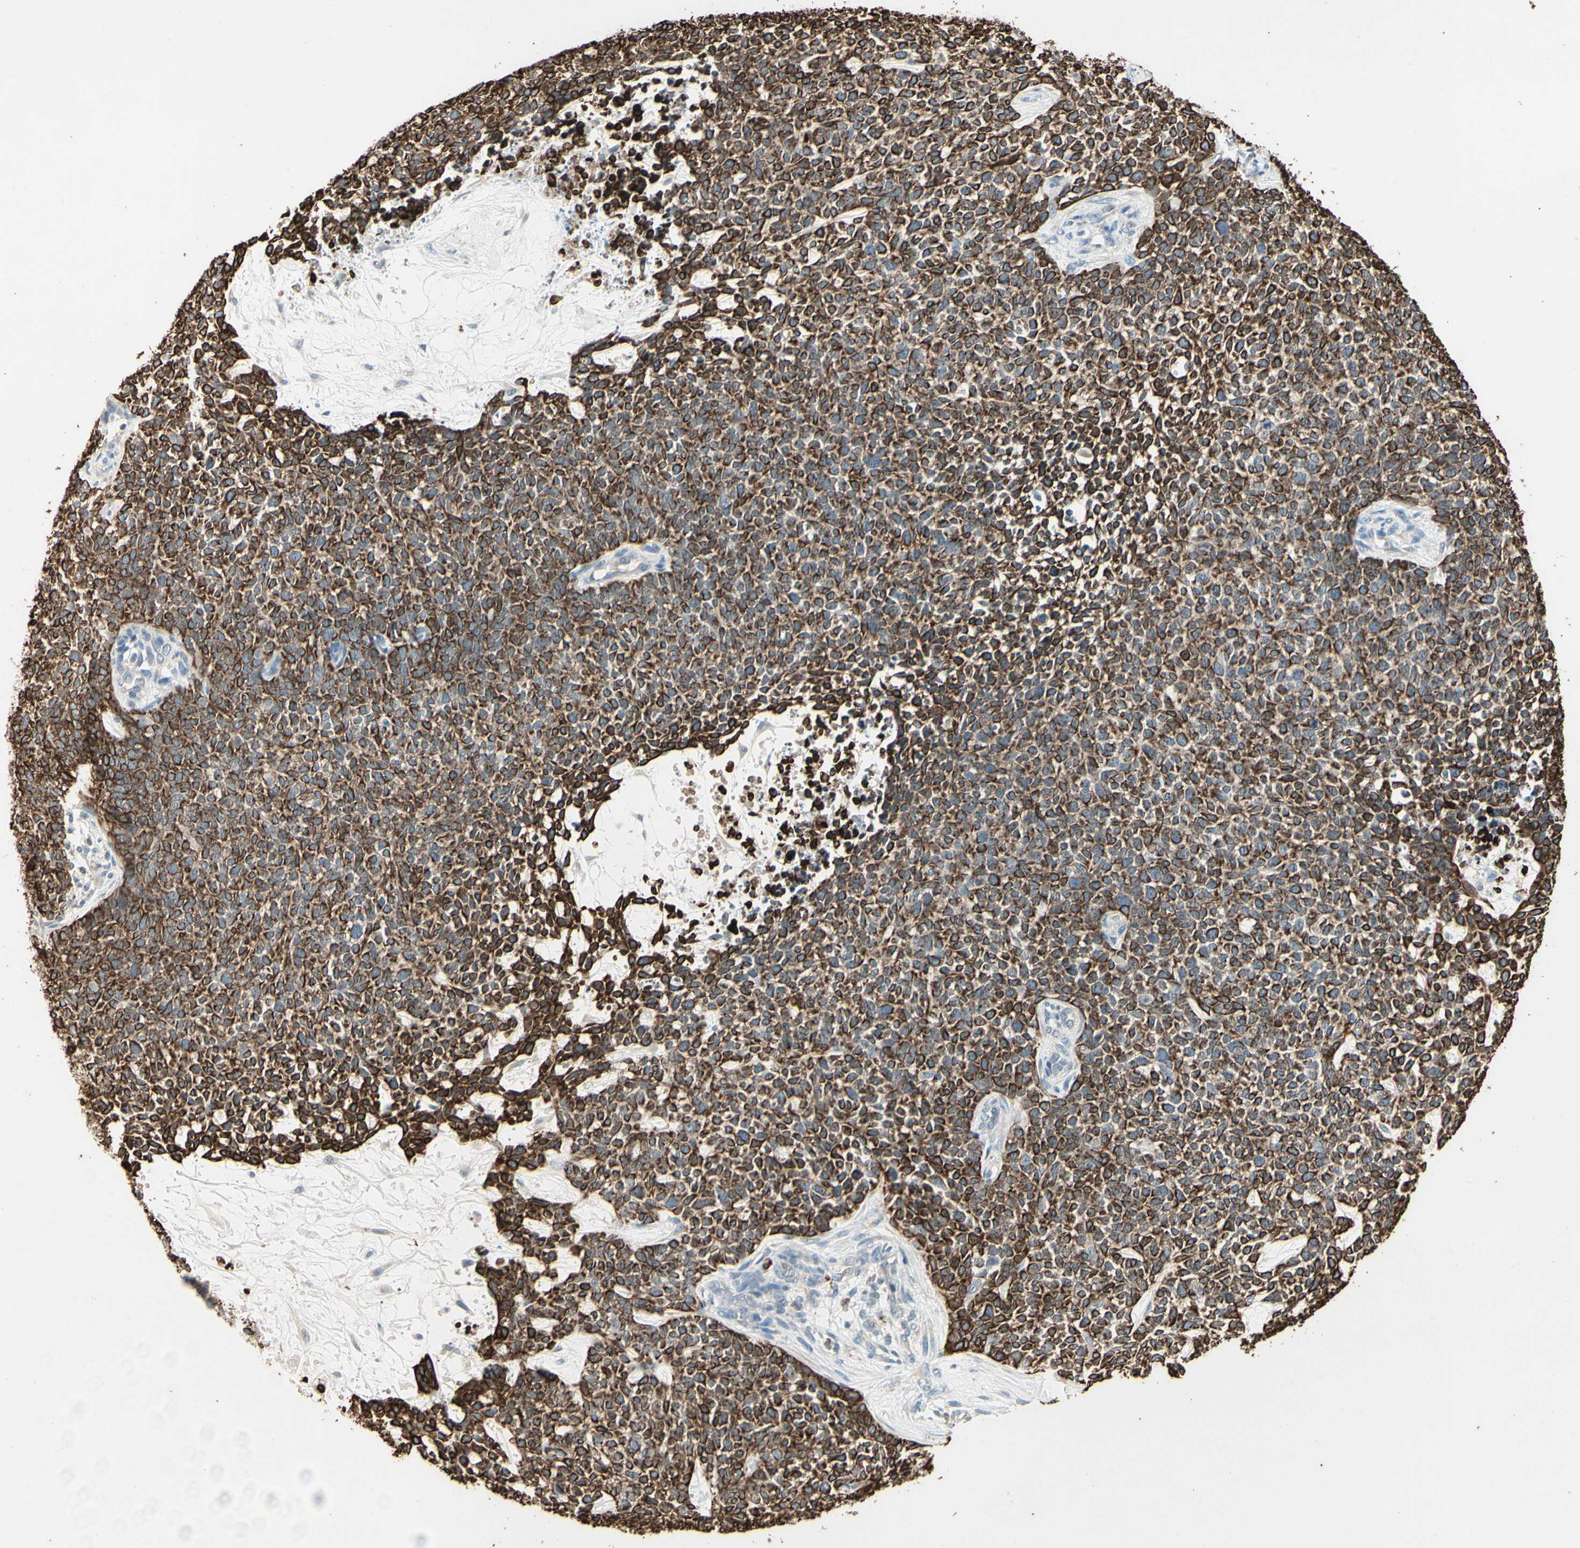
{"staining": {"intensity": "strong", "quantity": ">75%", "location": "cytoplasmic/membranous"}, "tissue": "skin cancer", "cell_type": "Tumor cells", "image_type": "cancer", "snomed": [{"axis": "morphology", "description": "Basal cell carcinoma"}, {"axis": "topography", "description": "Skin"}], "caption": "This photomicrograph displays IHC staining of human basal cell carcinoma (skin), with high strong cytoplasmic/membranous staining in approximately >75% of tumor cells.", "gene": "SKIL", "patient": {"sex": "female", "age": 64}}